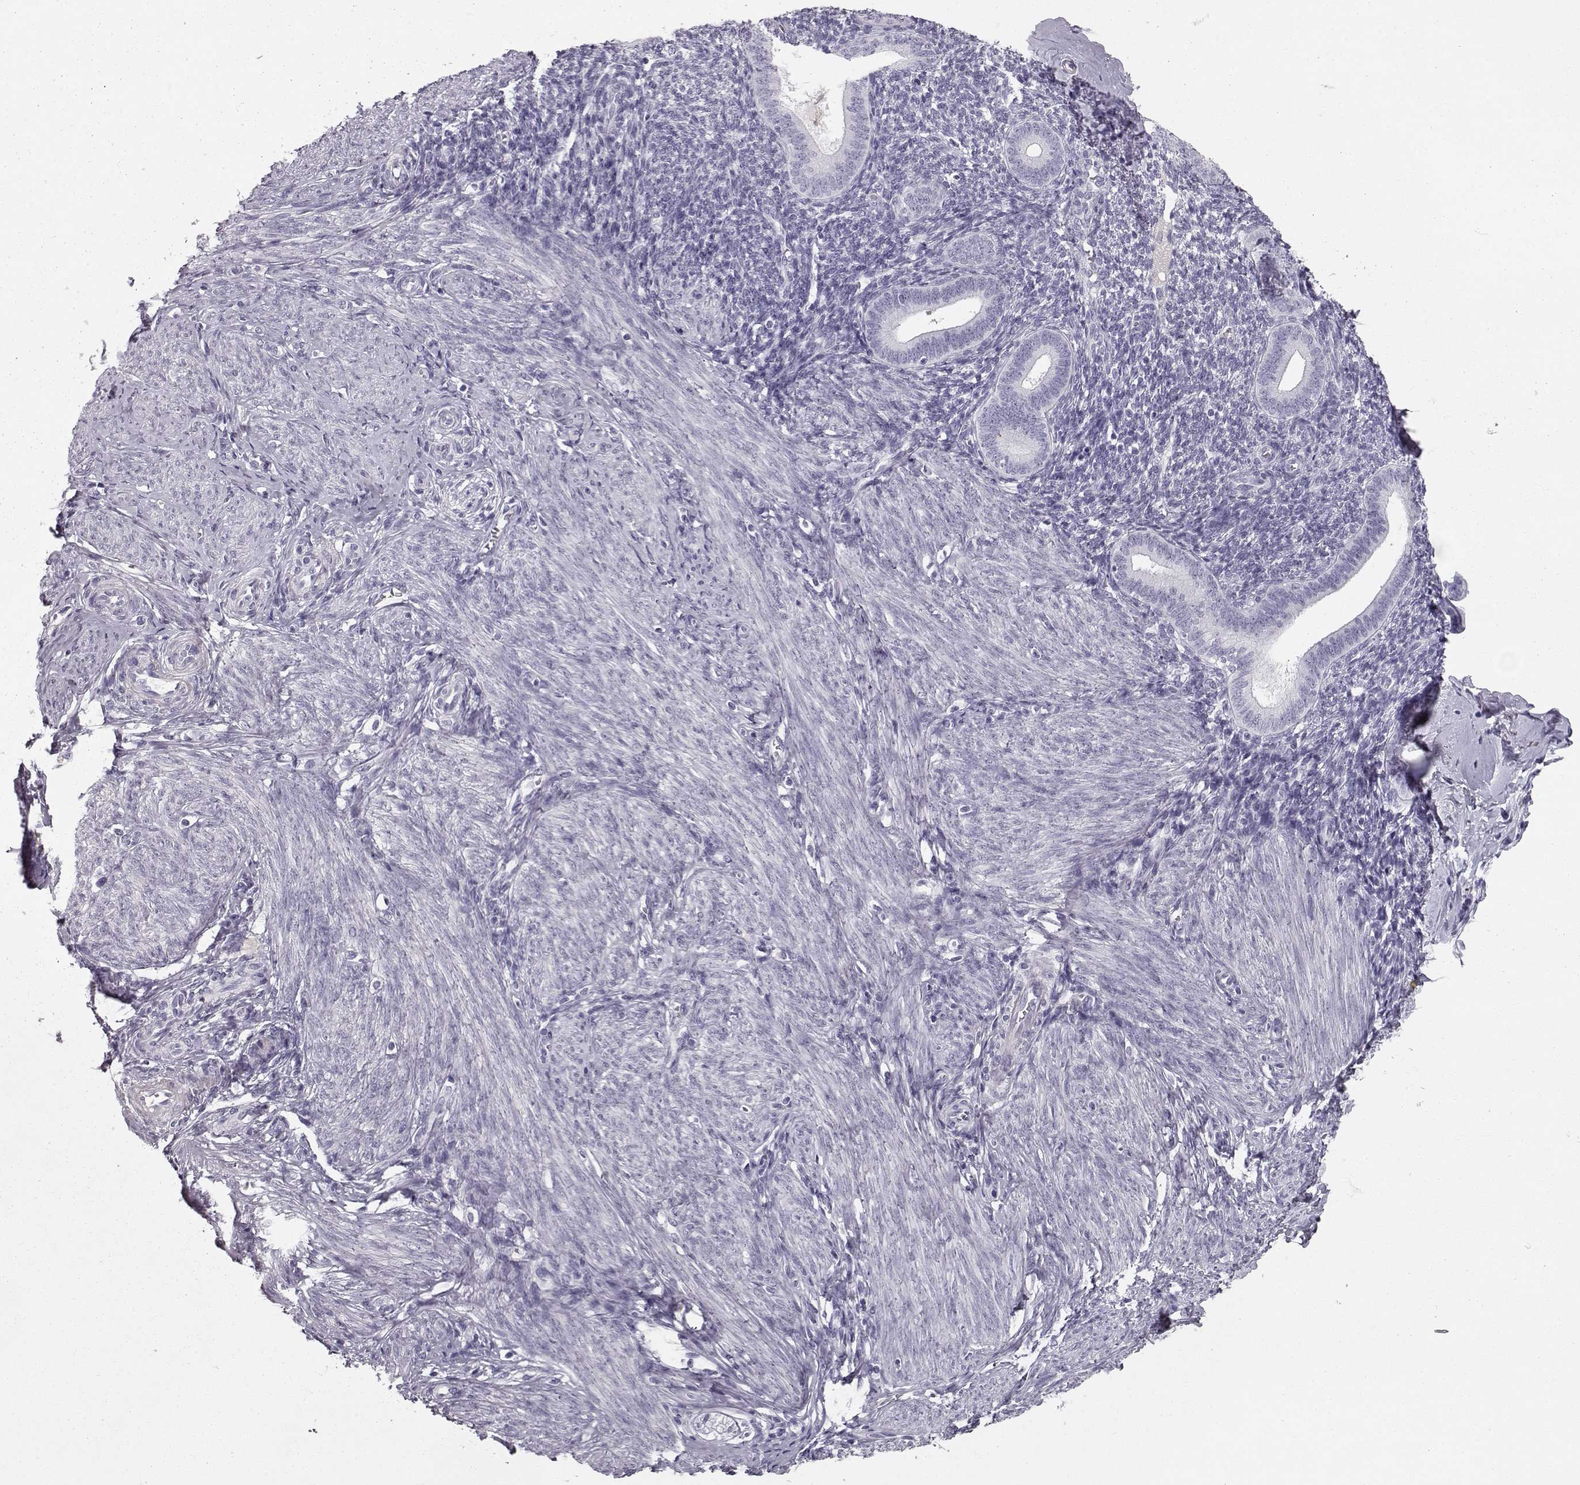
{"staining": {"intensity": "negative", "quantity": "none", "location": "none"}, "tissue": "endometrium", "cell_type": "Cells in endometrial stroma", "image_type": "normal", "snomed": [{"axis": "morphology", "description": "Normal tissue, NOS"}, {"axis": "topography", "description": "Endometrium"}], "caption": "This histopathology image is of benign endometrium stained with IHC to label a protein in brown with the nuclei are counter-stained blue. There is no staining in cells in endometrial stroma. Brightfield microscopy of IHC stained with DAB (3,3'-diaminobenzidine) (brown) and hematoxylin (blue), captured at high magnification.", "gene": "CCL19", "patient": {"sex": "female", "age": 40}}